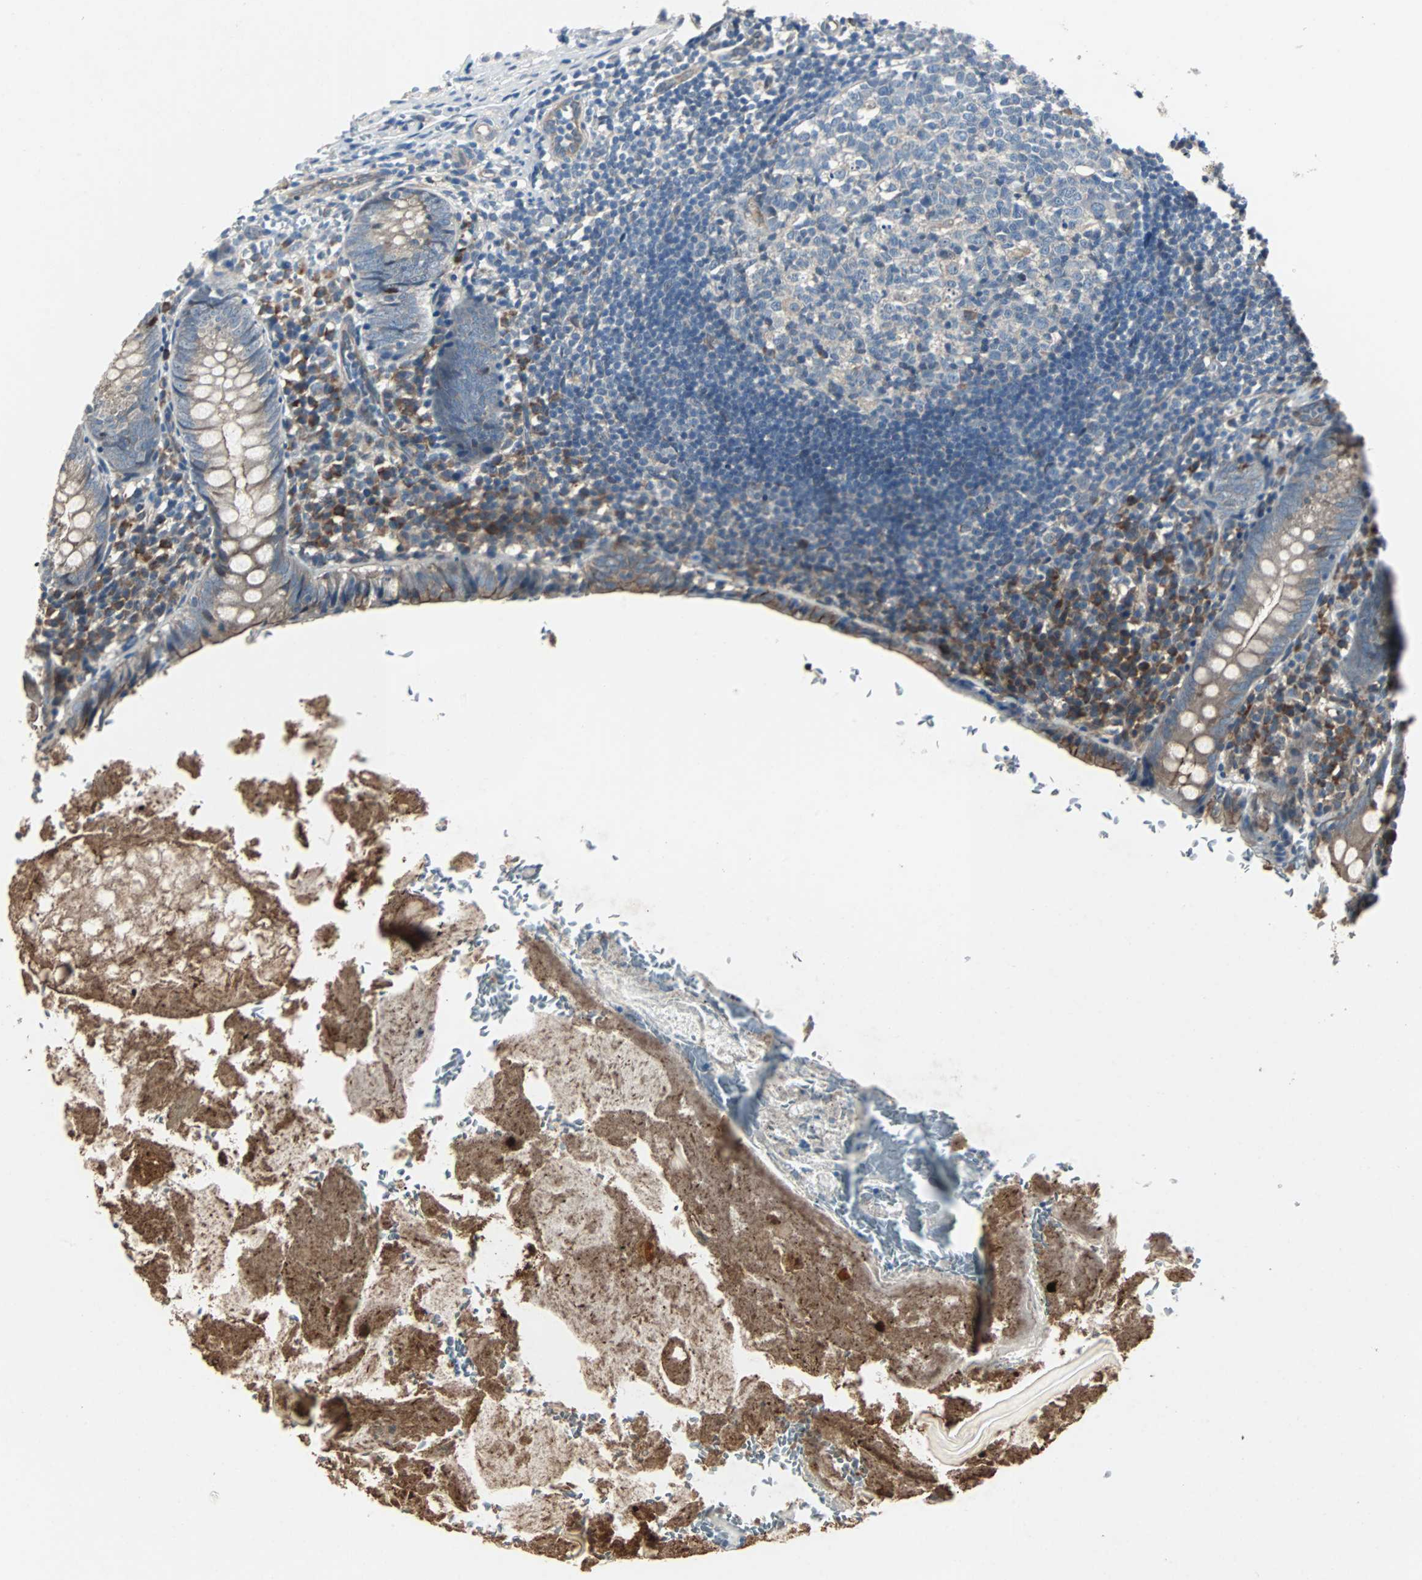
{"staining": {"intensity": "weak", "quantity": ">75%", "location": "cytoplasmic/membranous"}, "tissue": "appendix", "cell_type": "Glandular cells", "image_type": "normal", "snomed": [{"axis": "morphology", "description": "Normal tissue, NOS"}, {"axis": "topography", "description": "Appendix"}], "caption": "Immunohistochemical staining of benign appendix shows >75% levels of weak cytoplasmic/membranous protein staining in about >75% of glandular cells. Nuclei are stained in blue.", "gene": "CHP1", "patient": {"sex": "female", "age": 10}}